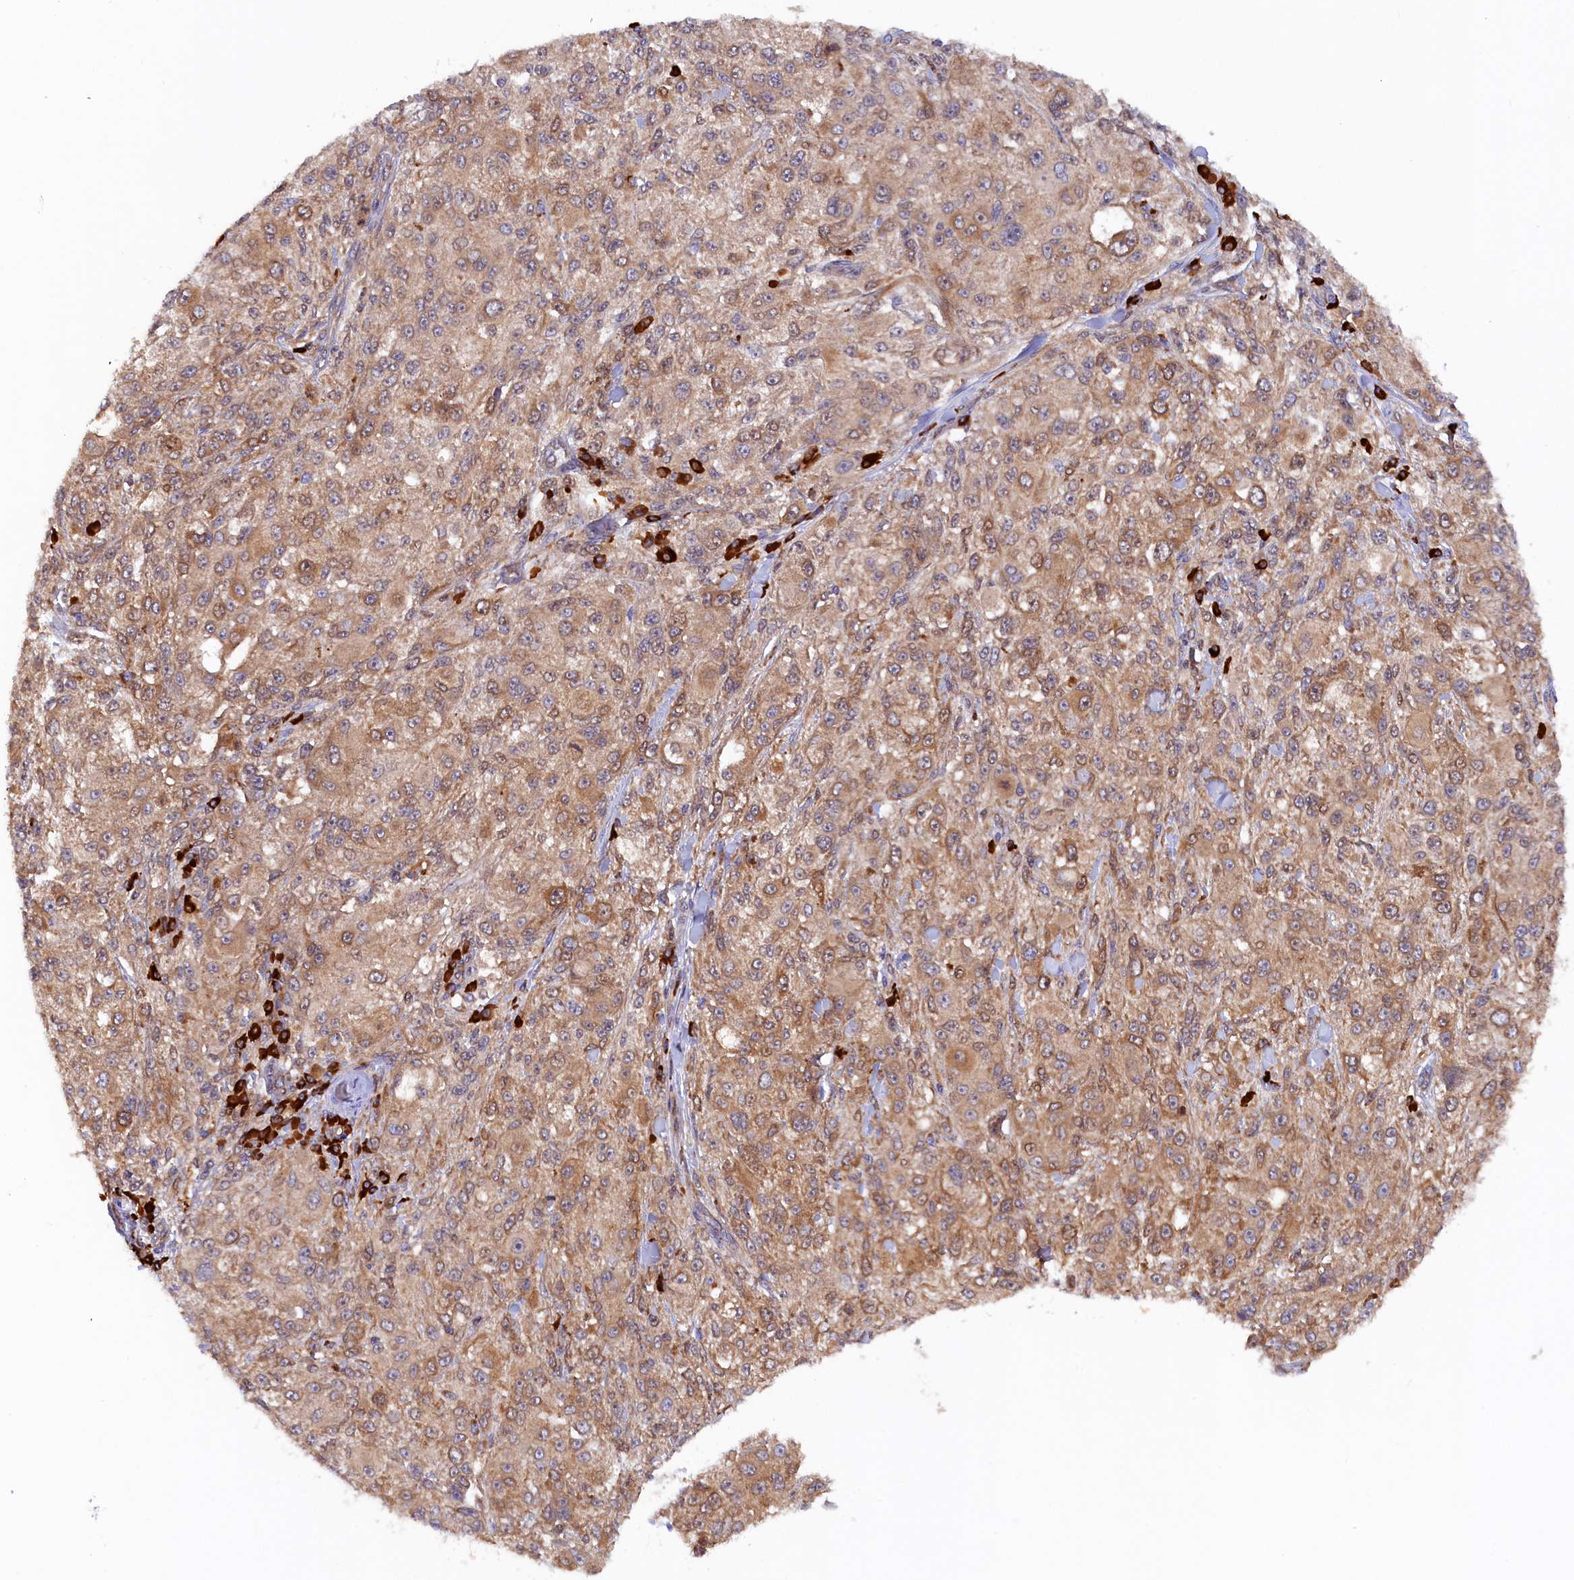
{"staining": {"intensity": "moderate", "quantity": ">75%", "location": "cytoplasmic/membranous"}, "tissue": "melanoma", "cell_type": "Tumor cells", "image_type": "cancer", "snomed": [{"axis": "morphology", "description": "Necrosis, NOS"}, {"axis": "morphology", "description": "Malignant melanoma, NOS"}, {"axis": "topography", "description": "Skin"}], "caption": "Immunohistochemical staining of human malignant melanoma shows moderate cytoplasmic/membranous protein positivity in approximately >75% of tumor cells.", "gene": "JPT2", "patient": {"sex": "female", "age": 87}}